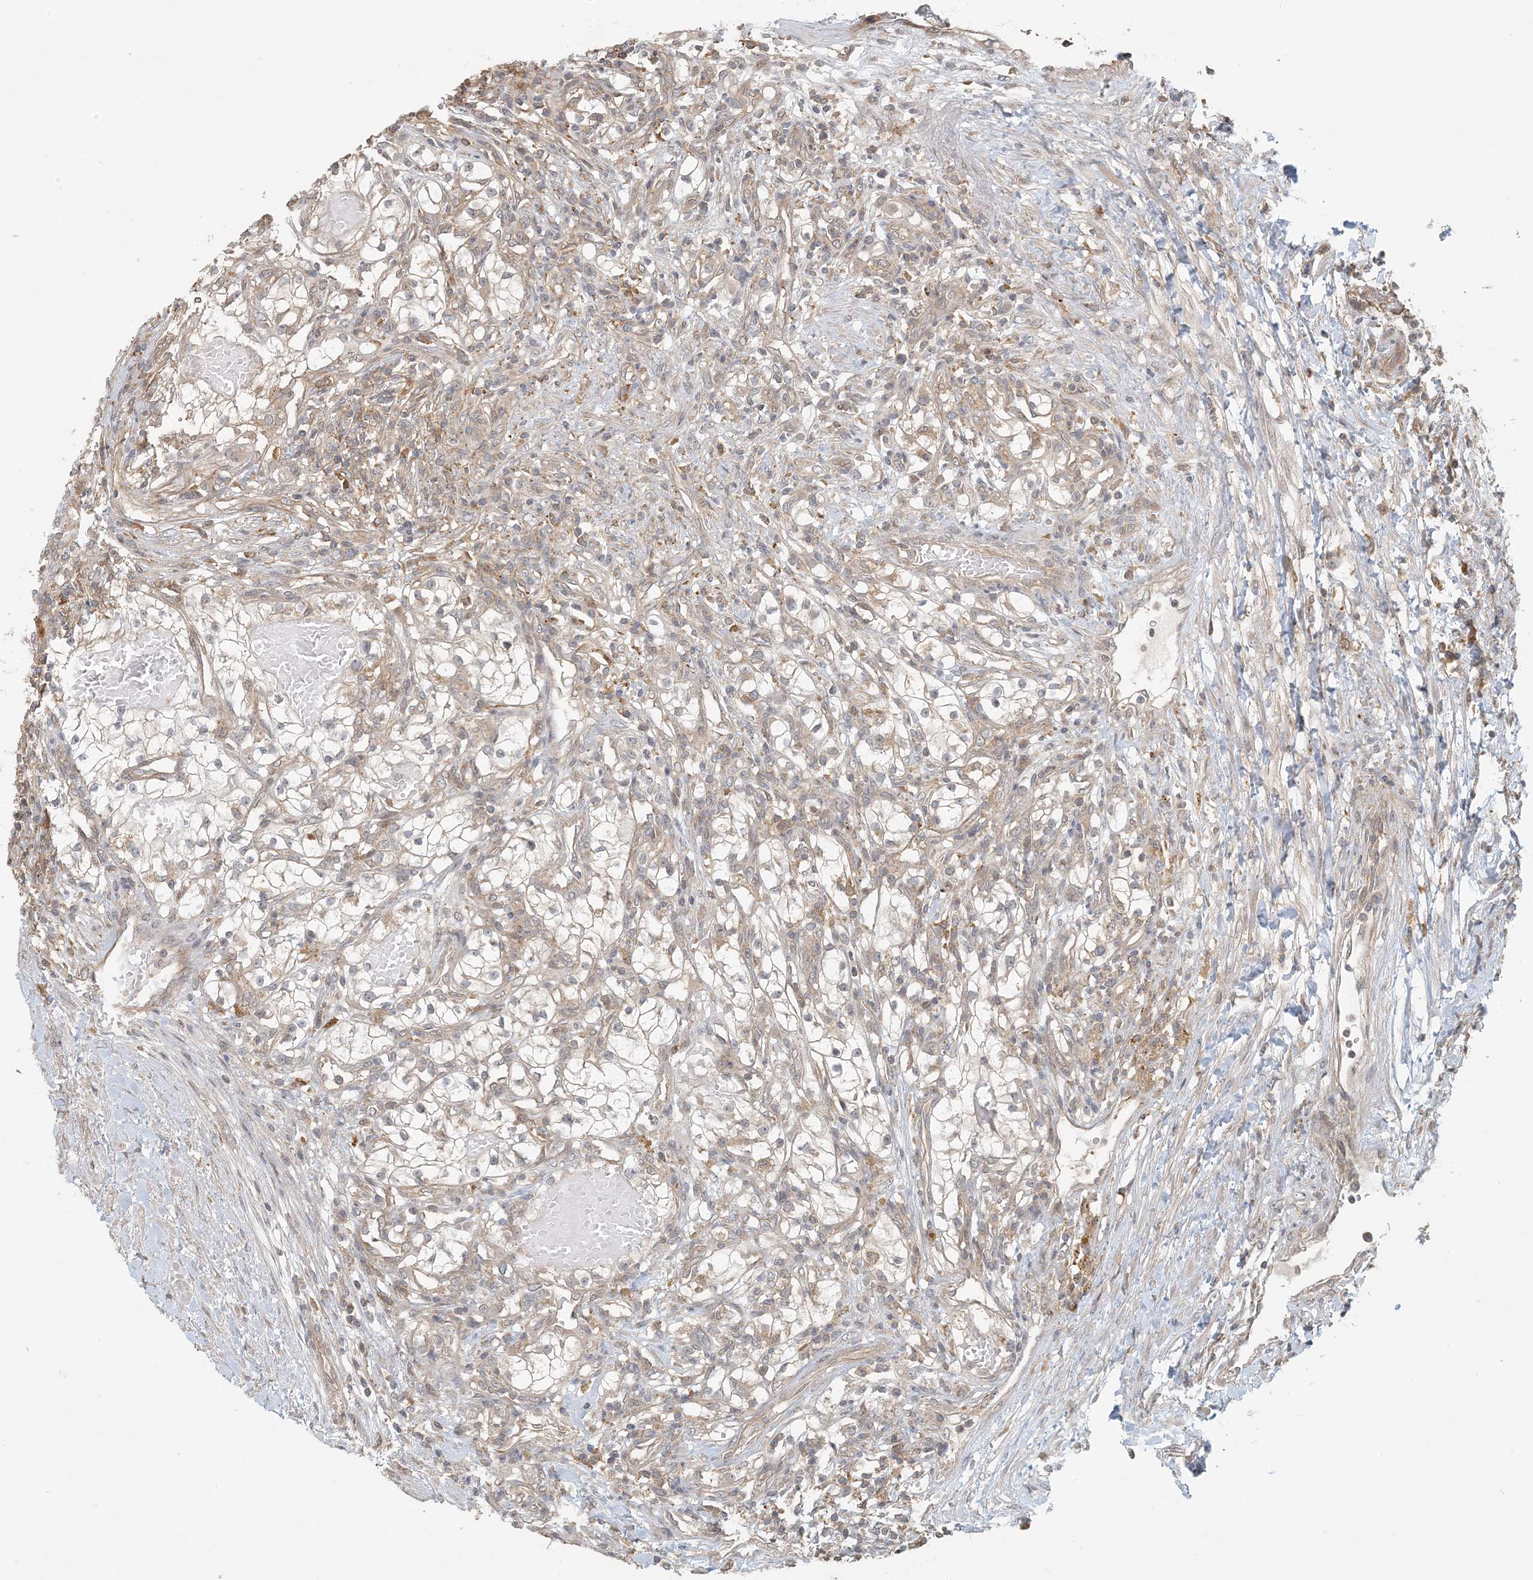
{"staining": {"intensity": "weak", "quantity": "<25%", "location": "cytoplasmic/membranous"}, "tissue": "renal cancer", "cell_type": "Tumor cells", "image_type": "cancer", "snomed": [{"axis": "morphology", "description": "Normal tissue, NOS"}, {"axis": "morphology", "description": "Adenocarcinoma, NOS"}, {"axis": "topography", "description": "Kidney"}], "caption": "Tumor cells show no significant positivity in renal adenocarcinoma.", "gene": "OBI1", "patient": {"sex": "male", "age": 68}}